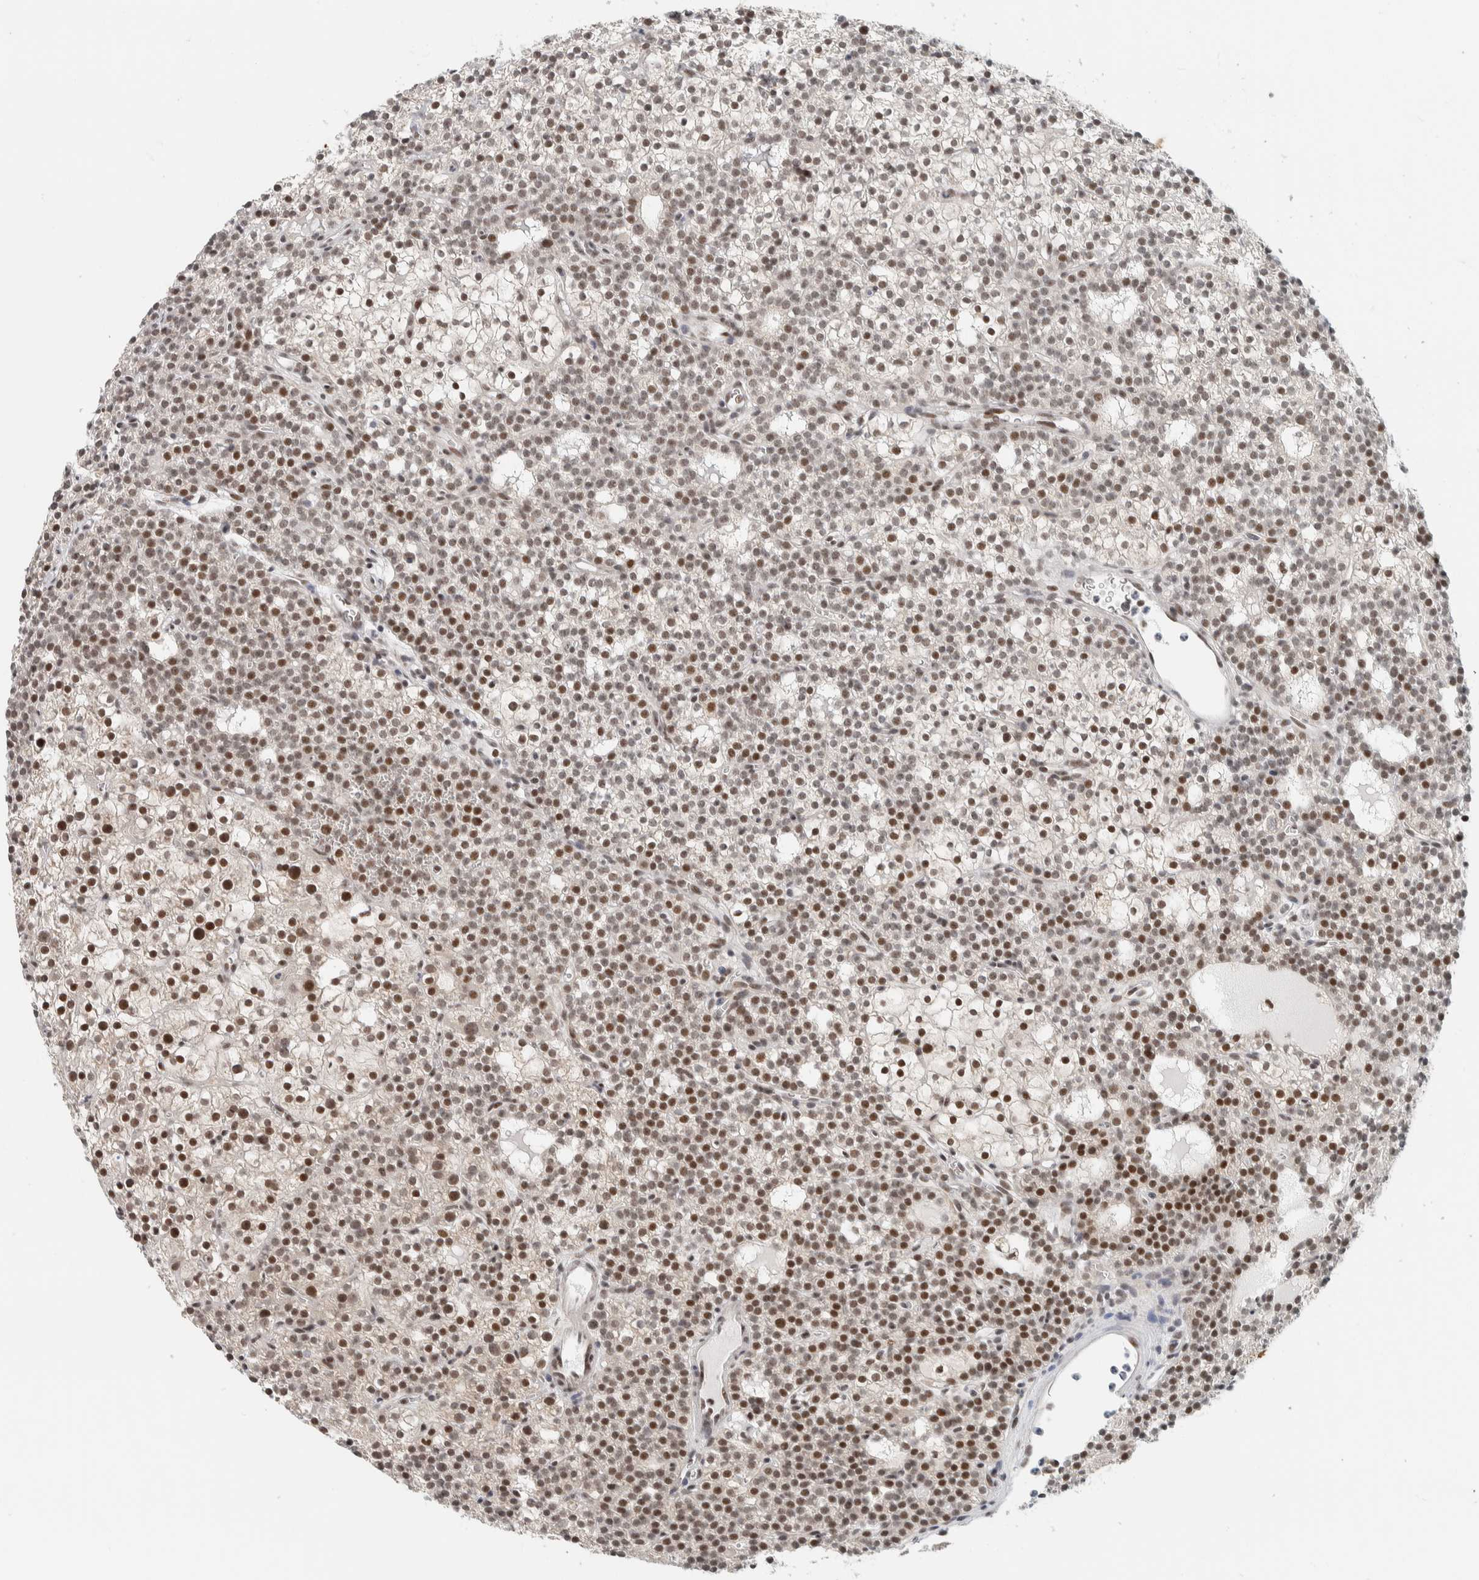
{"staining": {"intensity": "strong", "quantity": ">75%", "location": "nuclear"}, "tissue": "parathyroid gland", "cell_type": "Glandular cells", "image_type": "normal", "snomed": [{"axis": "morphology", "description": "Normal tissue, NOS"}, {"axis": "morphology", "description": "Adenoma, NOS"}, {"axis": "topography", "description": "Parathyroid gland"}], "caption": "Protein staining shows strong nuclear expression in approximately >75% of glandular cells in benign parathyroid gland.", "gene": "ZBTB2", "patient": {"sex": "female", "age": 74}}